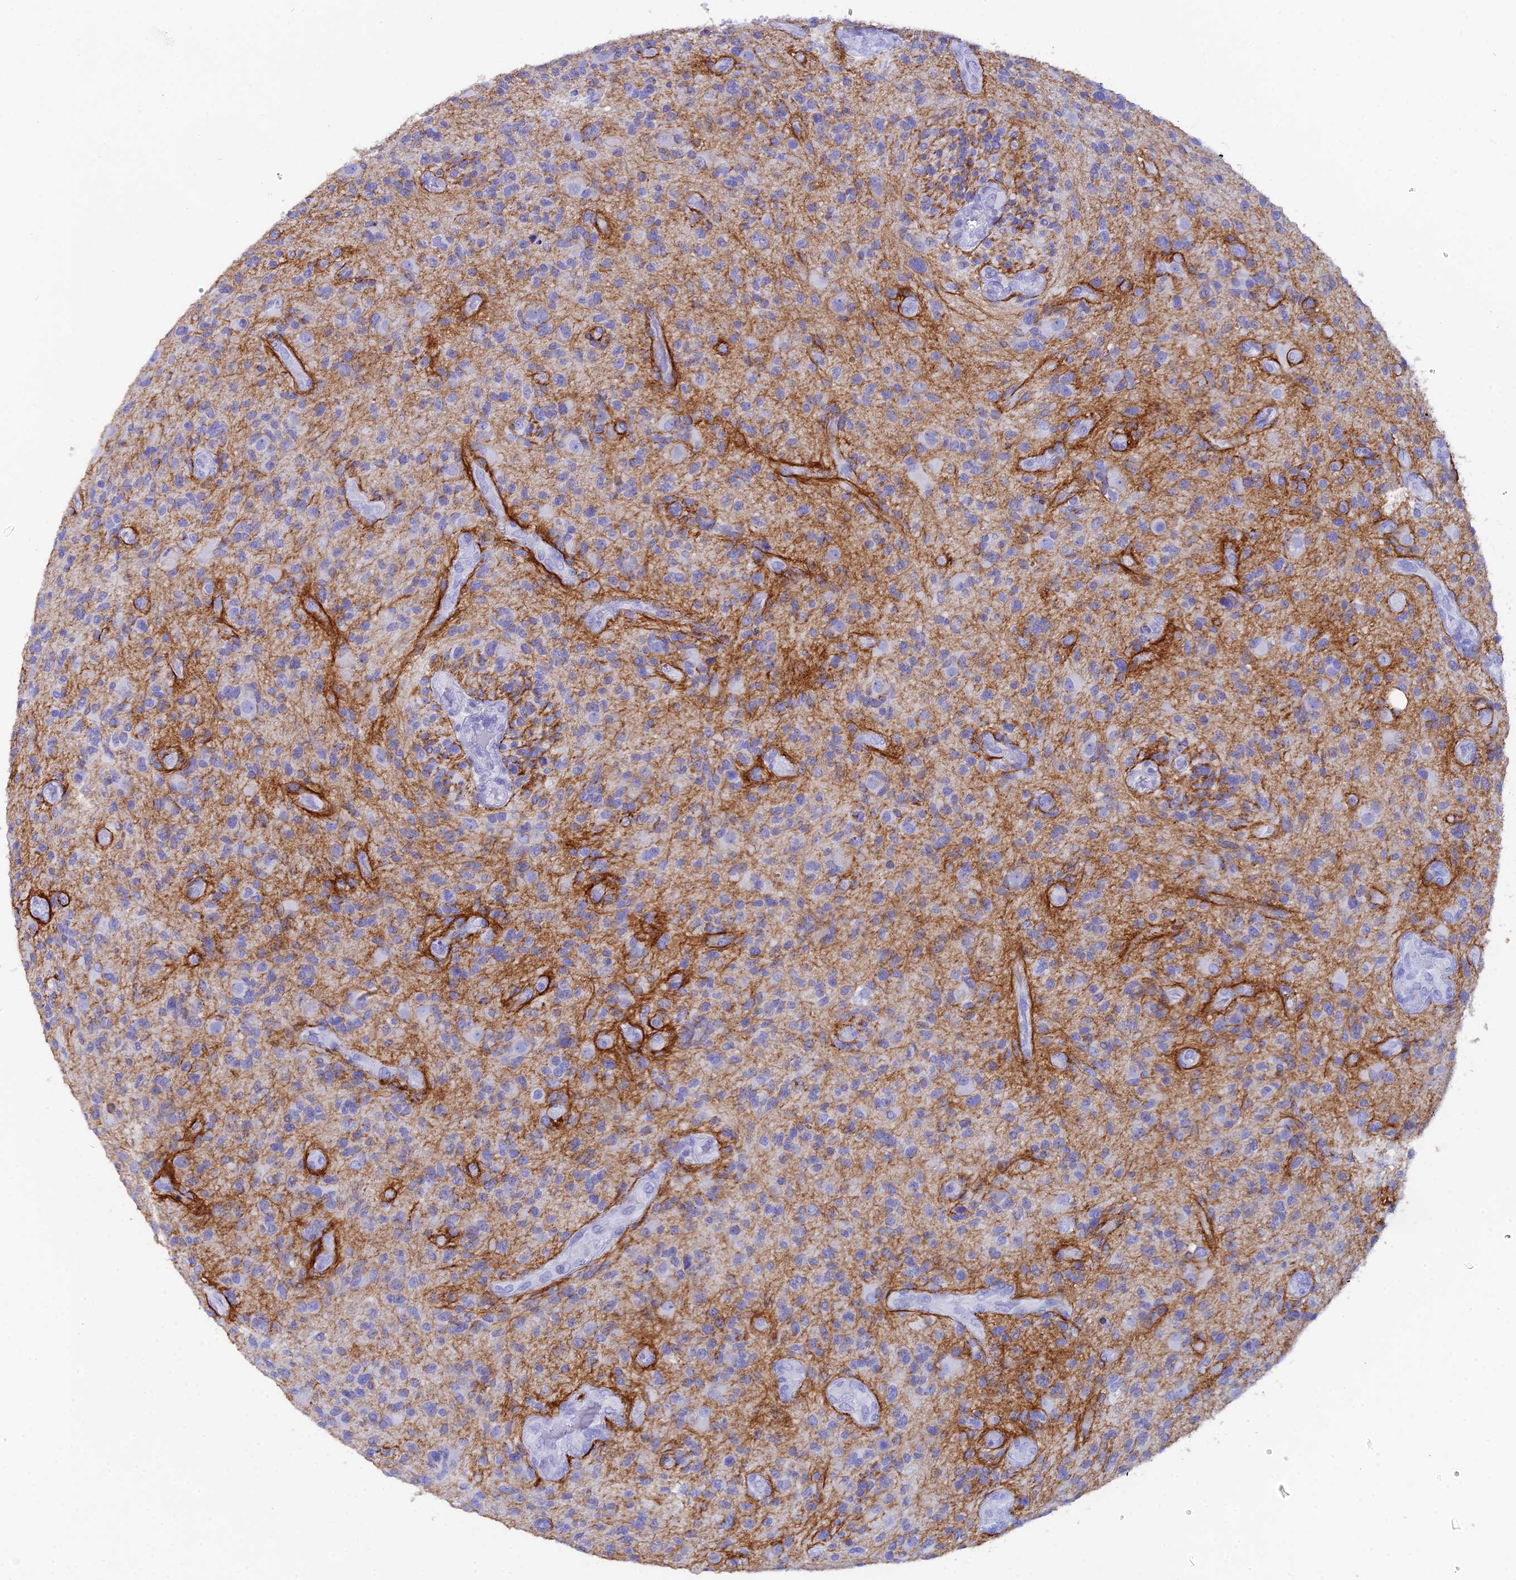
{"staining": {"intensity": "negative", "quantity": "none", "location": "none"}, "tissue": "glioma", "cell_type": "Tumor cells", "image_type": "cancer", "snomed": [{"axis": "morphology", "description": "Glioma, malignant, High grade"}, {"axis": "topography", "description": "Brain"}], "caption": "Immunohistochemical staining of human malignant glioma (high-grade) exhibits no significant expression in tumor cells. Nuclei are stained in blue.", "gene": "REG1A", "patient": {"sex": "male", "age": 47}}